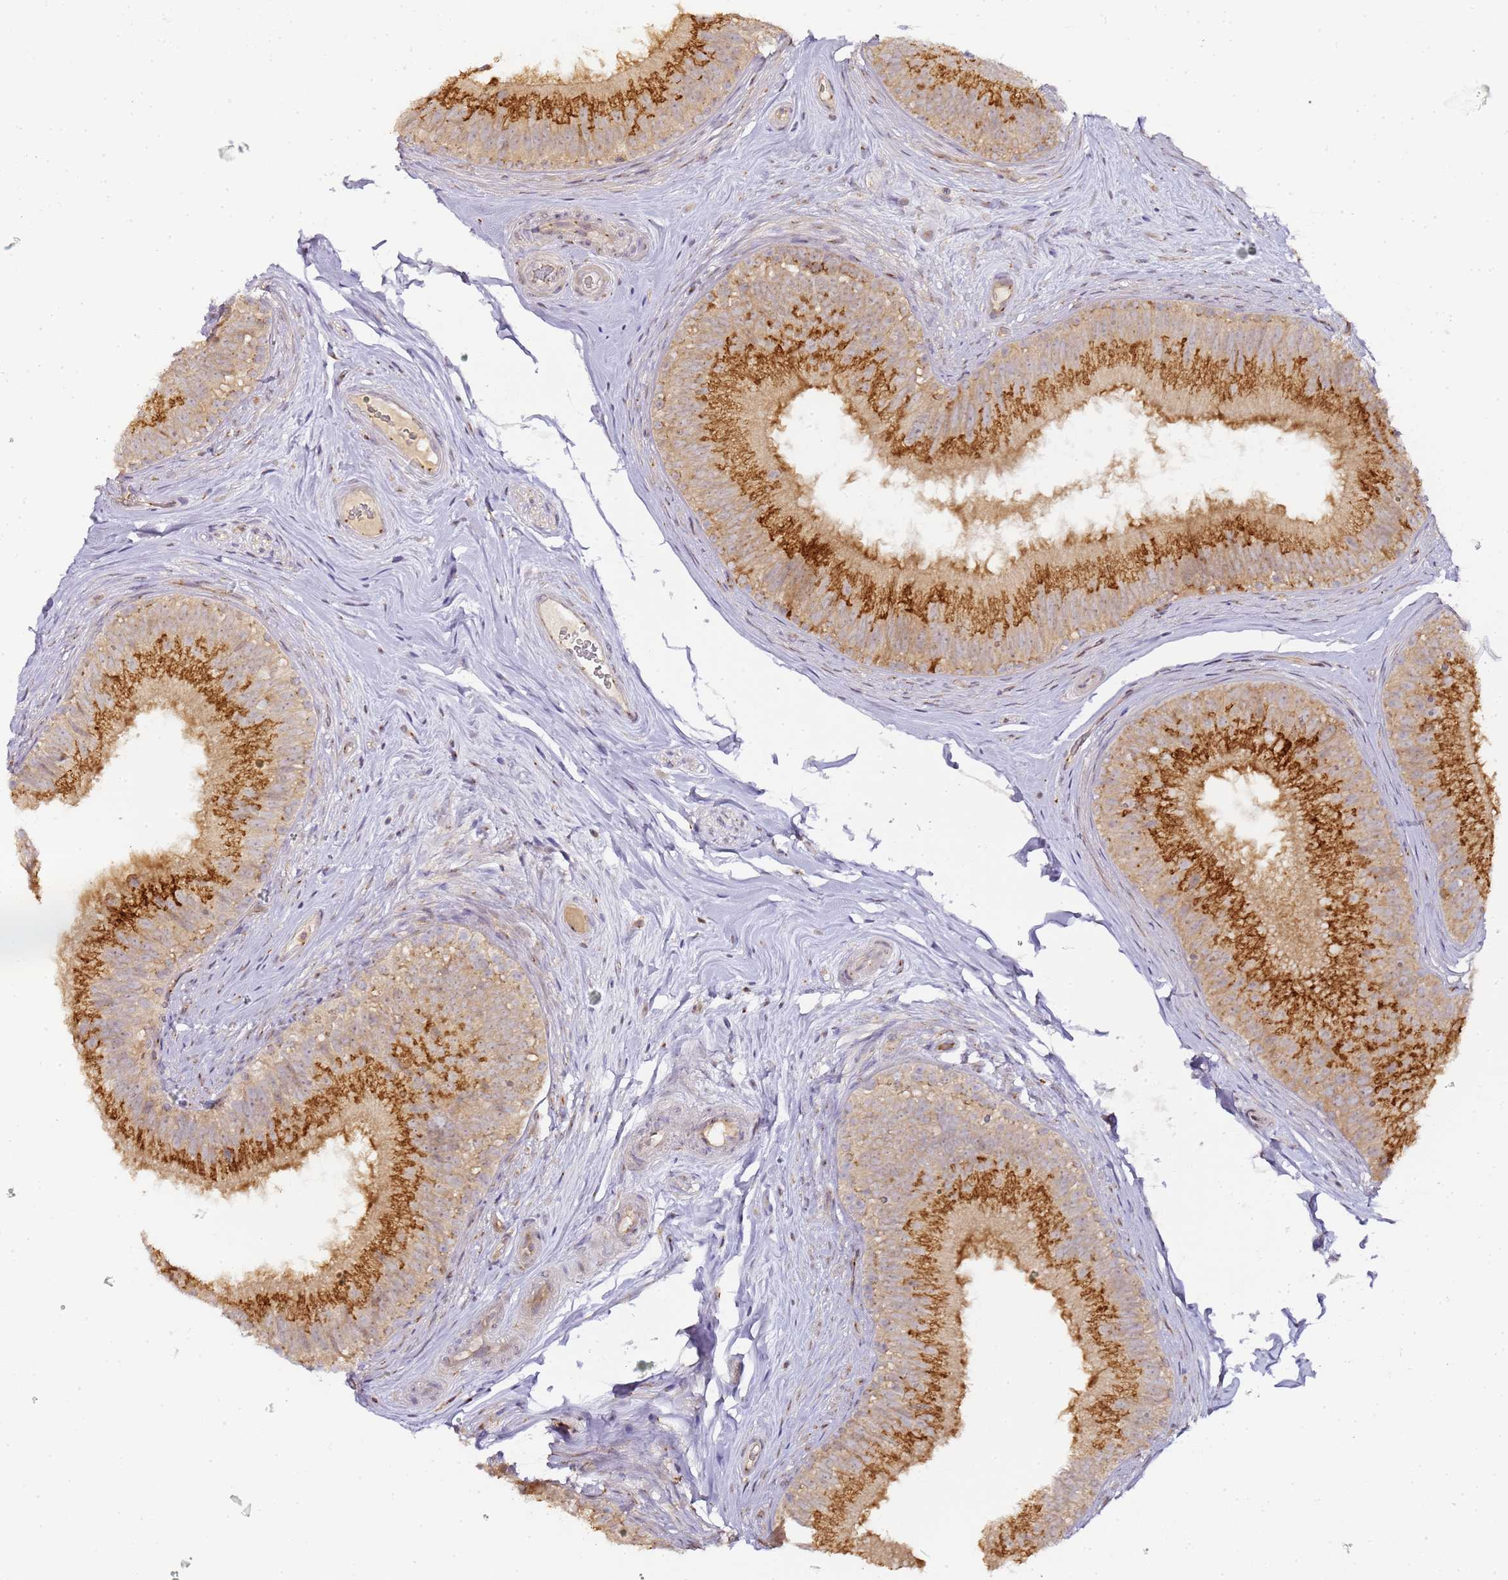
{"staining": {"intensity": "strong", "quantity": ">75%", "location": "cytoplasmic/membranous"}, "tissue": "epididymis", "cell_type": "Glandular cells", "image_type": "normal", "snomed": [{"axis": "morphology", "description": "Normal tissue, NOS"}, {"axis": "topography", "description": "Epididymis"}], "caption": "Epididymis stained for a protein exhibits strong cytoplasmic/membranous positivity in glandular cells.", "gene": "MRPL49", "patient": {"sex": "male", "age": 34}}